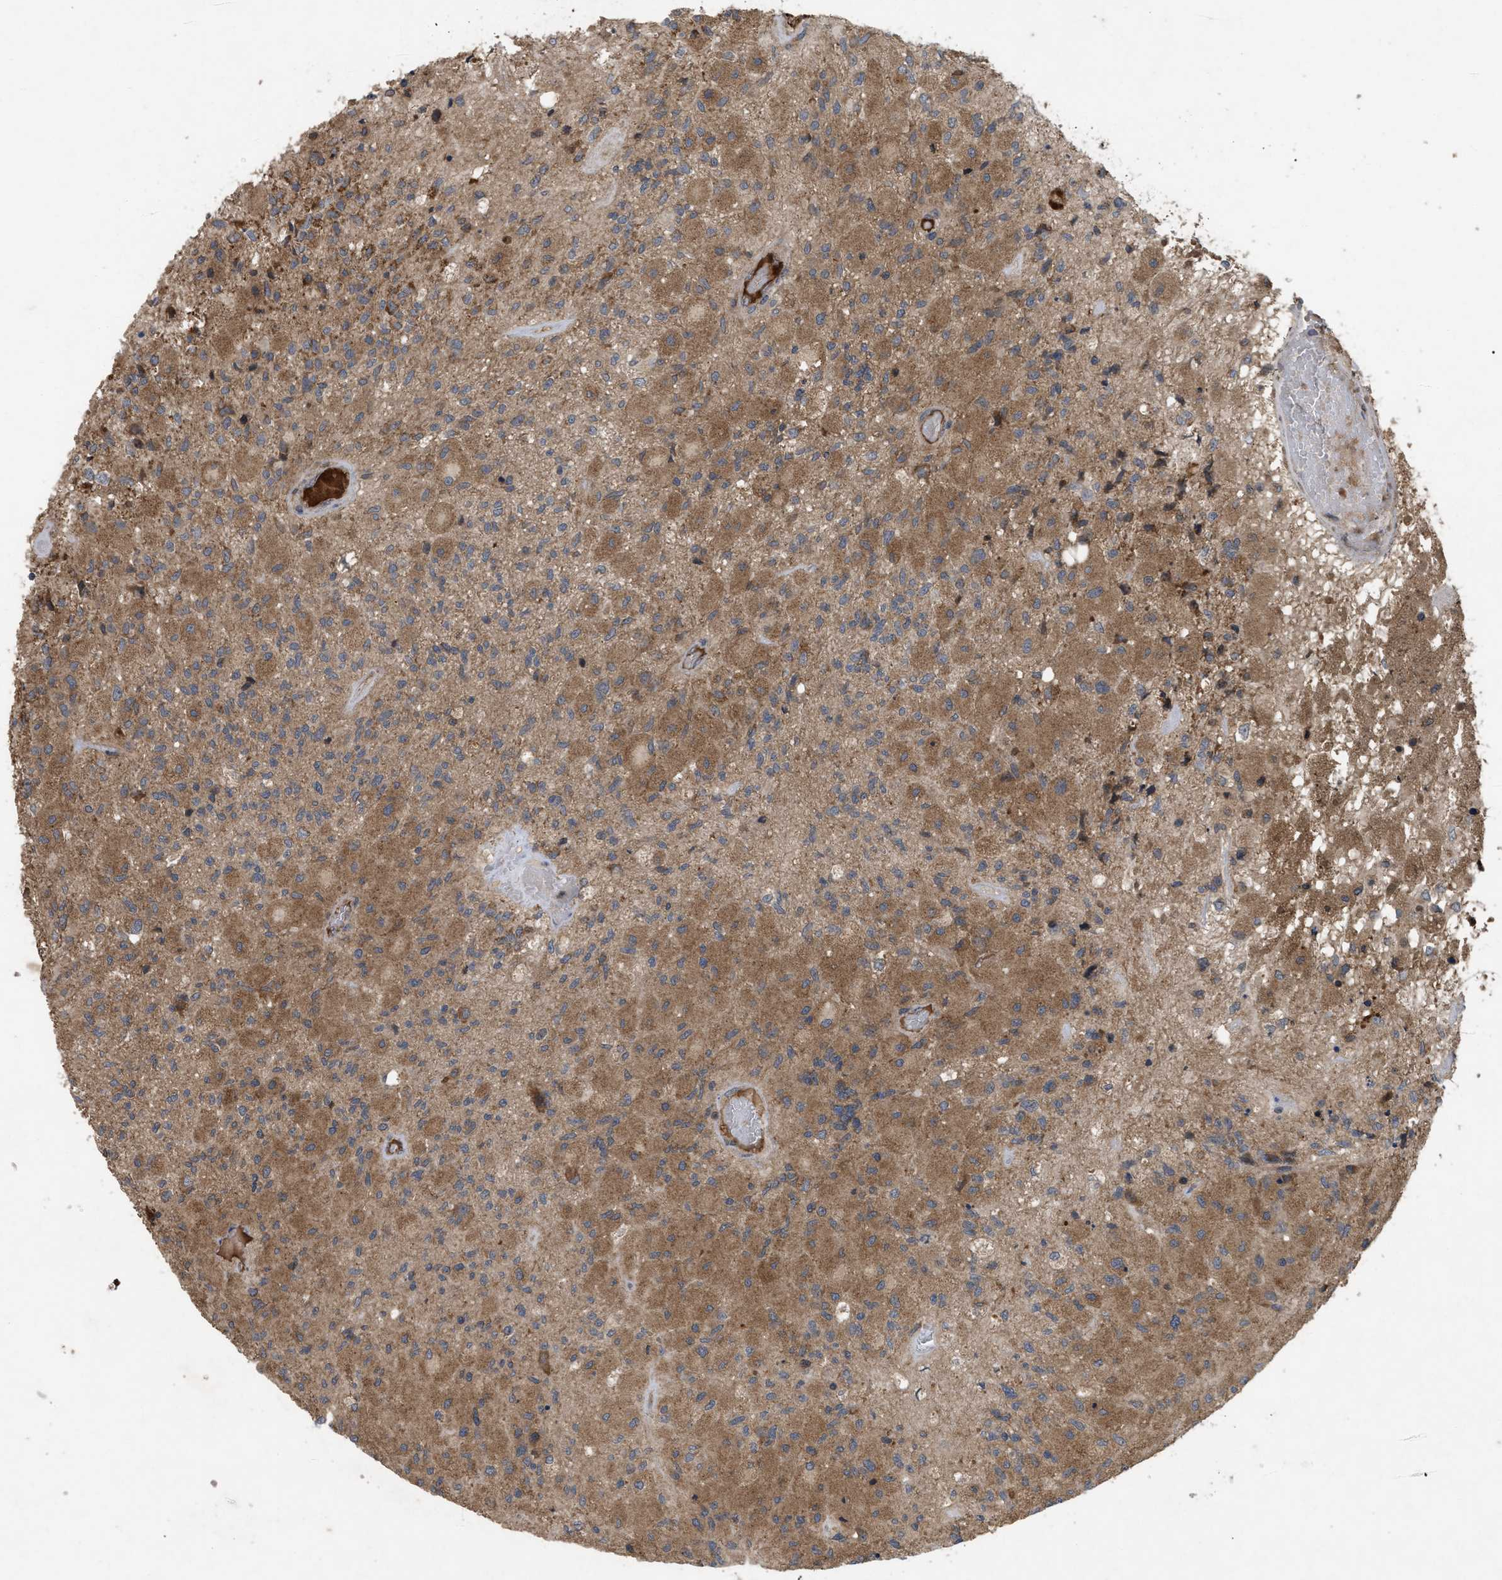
{"staining": {"intensity": "moderate", "quantity": ">75%", "location": "cytoplasmic/membranous"}, "tissue": "glioma", "cell_type": "Tumor cells", "image_type": "cancer", "snomed": [{"axis": "morphology", "description": "Normal tissue, NOS"}, {"axis": "morphology", "description": "Glioma, malignant, High grade"}, {"axis": "topography", "description": "Cerebral cortex"}], "caption": "Malignant high-grade glioma was stained to show a protein in brown. There is medium levels of moderate cytoplasmic/membranous staining in about >75% of tumor cells.", "gene": "RAB2A", "patient": {"sex": "male", "age": 77}}